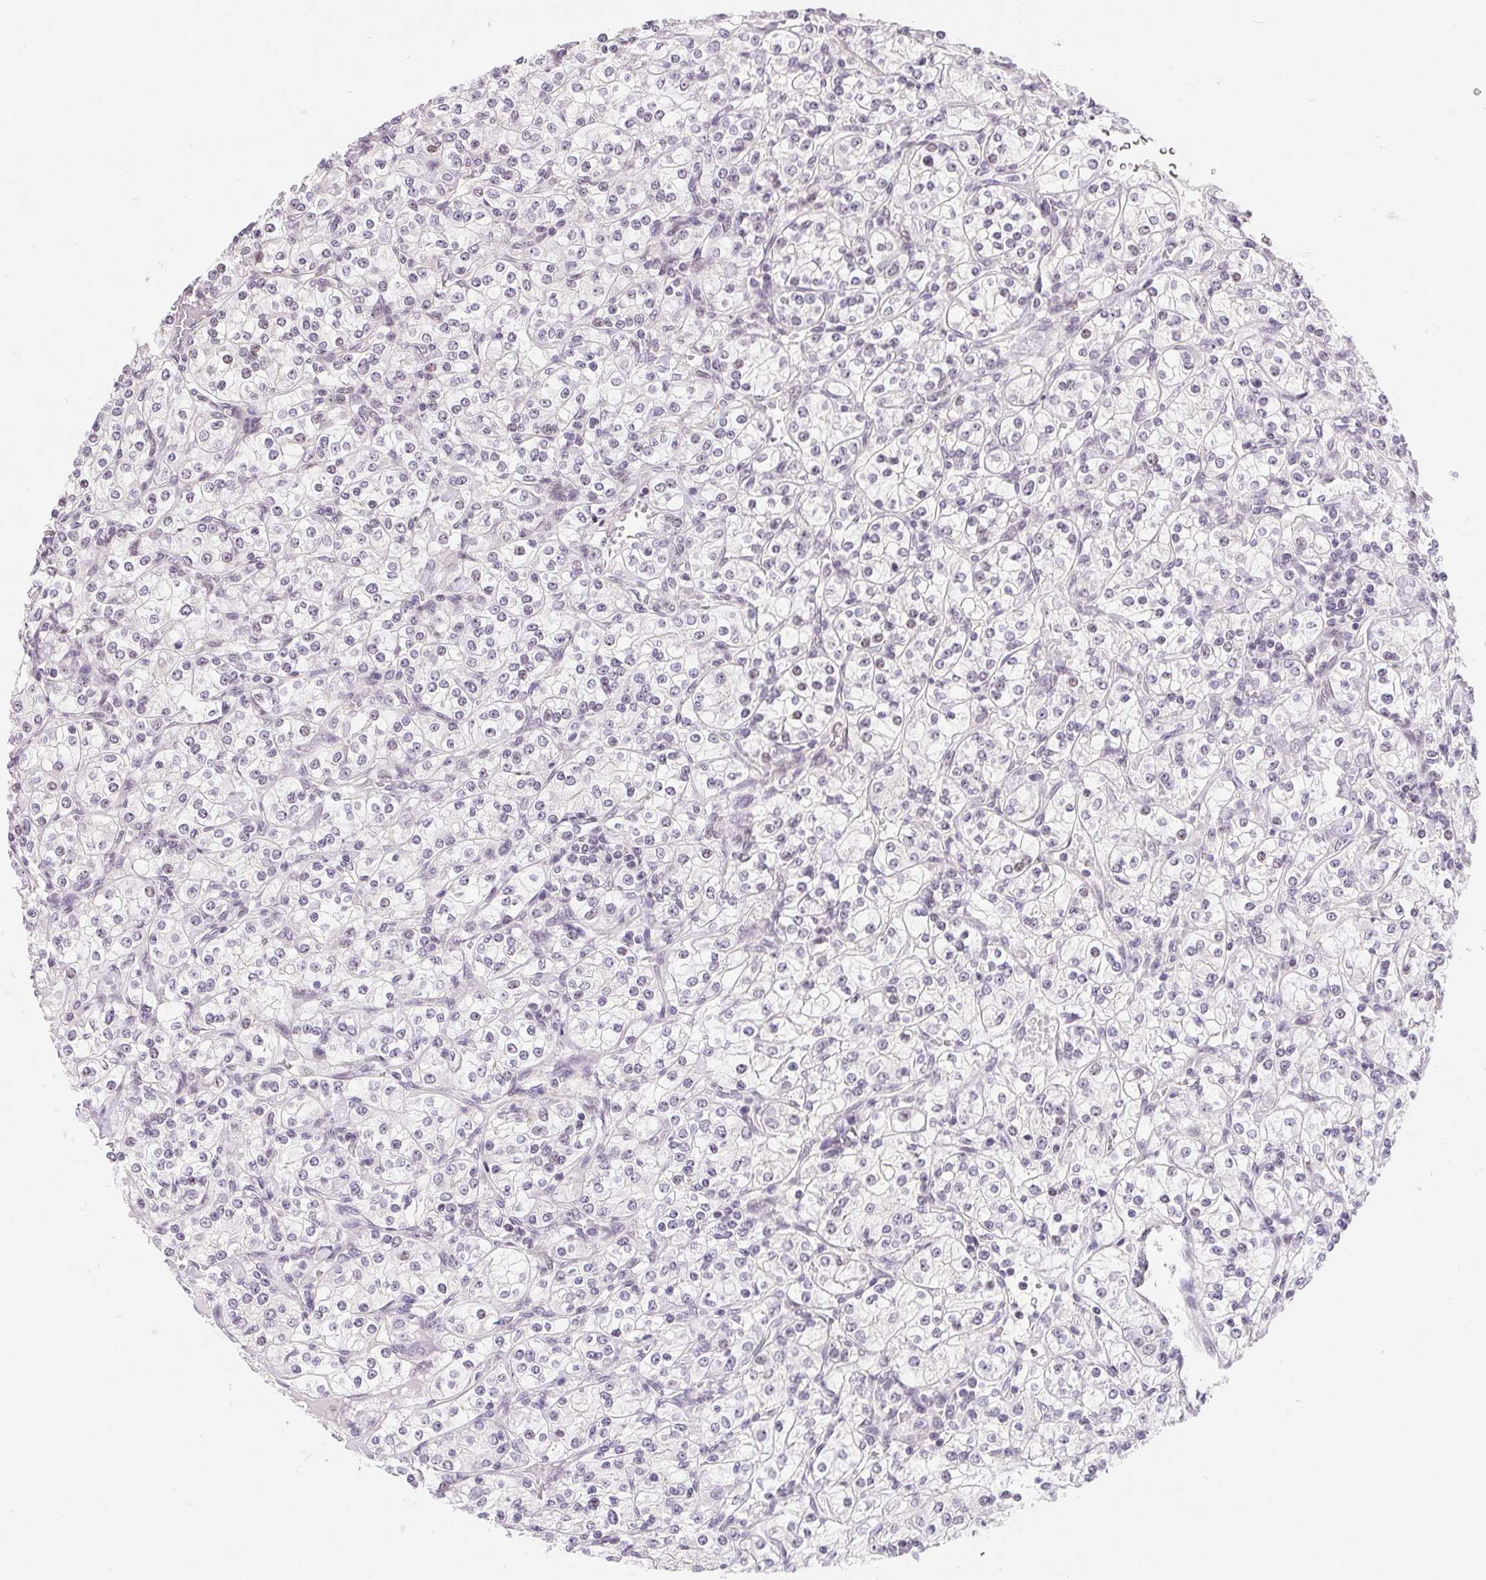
{"staining": {"intensity": "negative", "quantity": "none", "location": "none"}, "tissue": "renal cancer", "cell_type": "Tumor cells", "image_type": "cancer", "snomed": [{"axis": "morphology", "description": "Adenocarcinoma, NOS"}, {"axis": "topography", "description": "Kidney"}], "caption": "There is no significant staining in tumor cells of renal cancer.", "gene": "LCA5L", "patient": {"sex": "male", "age": 77}}